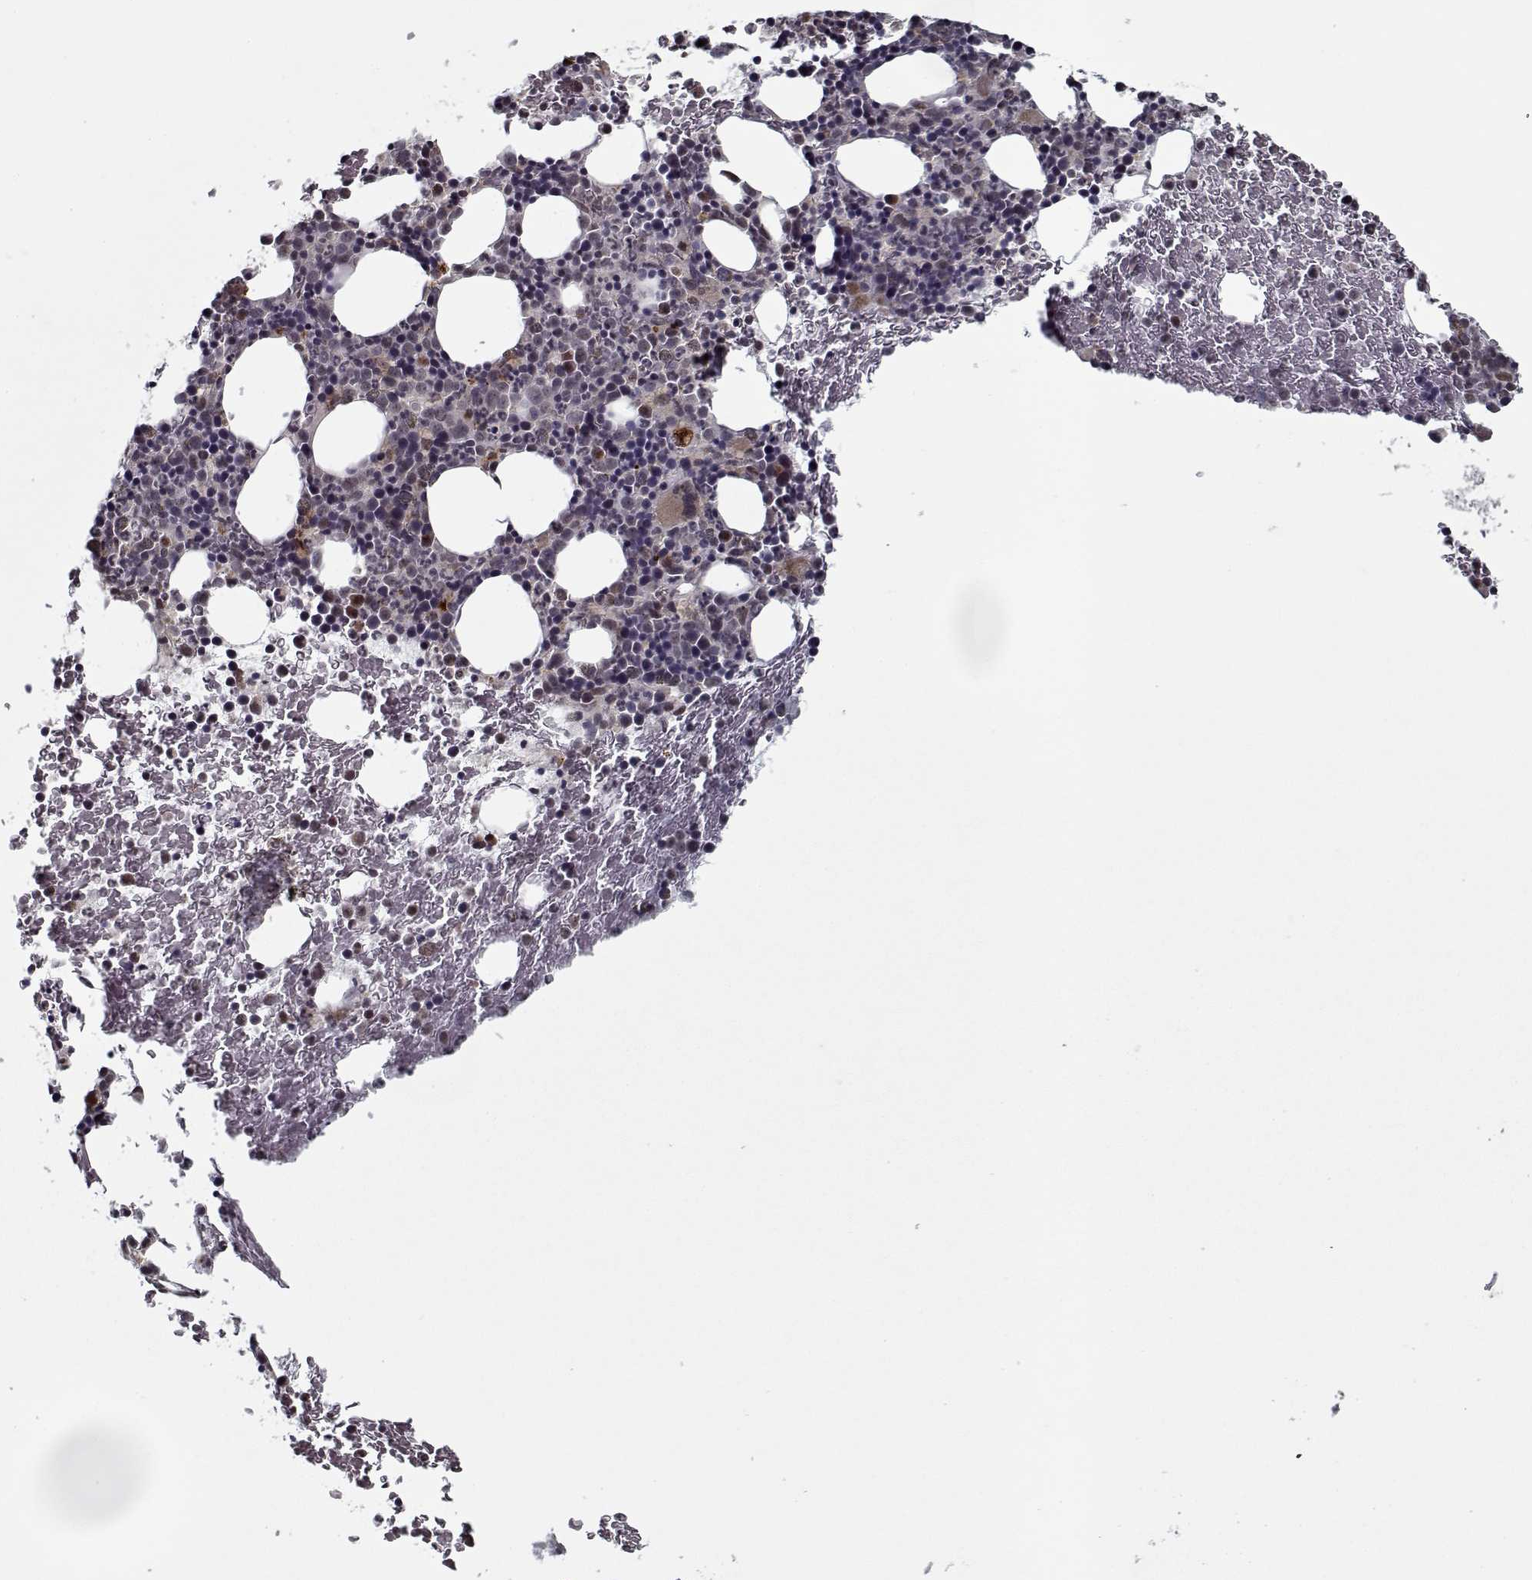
{"staining": {"intensity": "negative", "quantity": "none", "location": "none"}, "tissue": "bone marrow", "cell_type": "Hematopoietic cells", "image_type": "normal", "snomed": [{"axis": "morphology", "description": "Normal tissue, NOS"}, {"axis": "topography", "description": "Bone marrow"}], "caption": "Photomicrograph shows no protein staining in hematopoietic cells of normal bone marrow.", "gene": "NLK", "patient": {"sex": "male", "age": 72}}